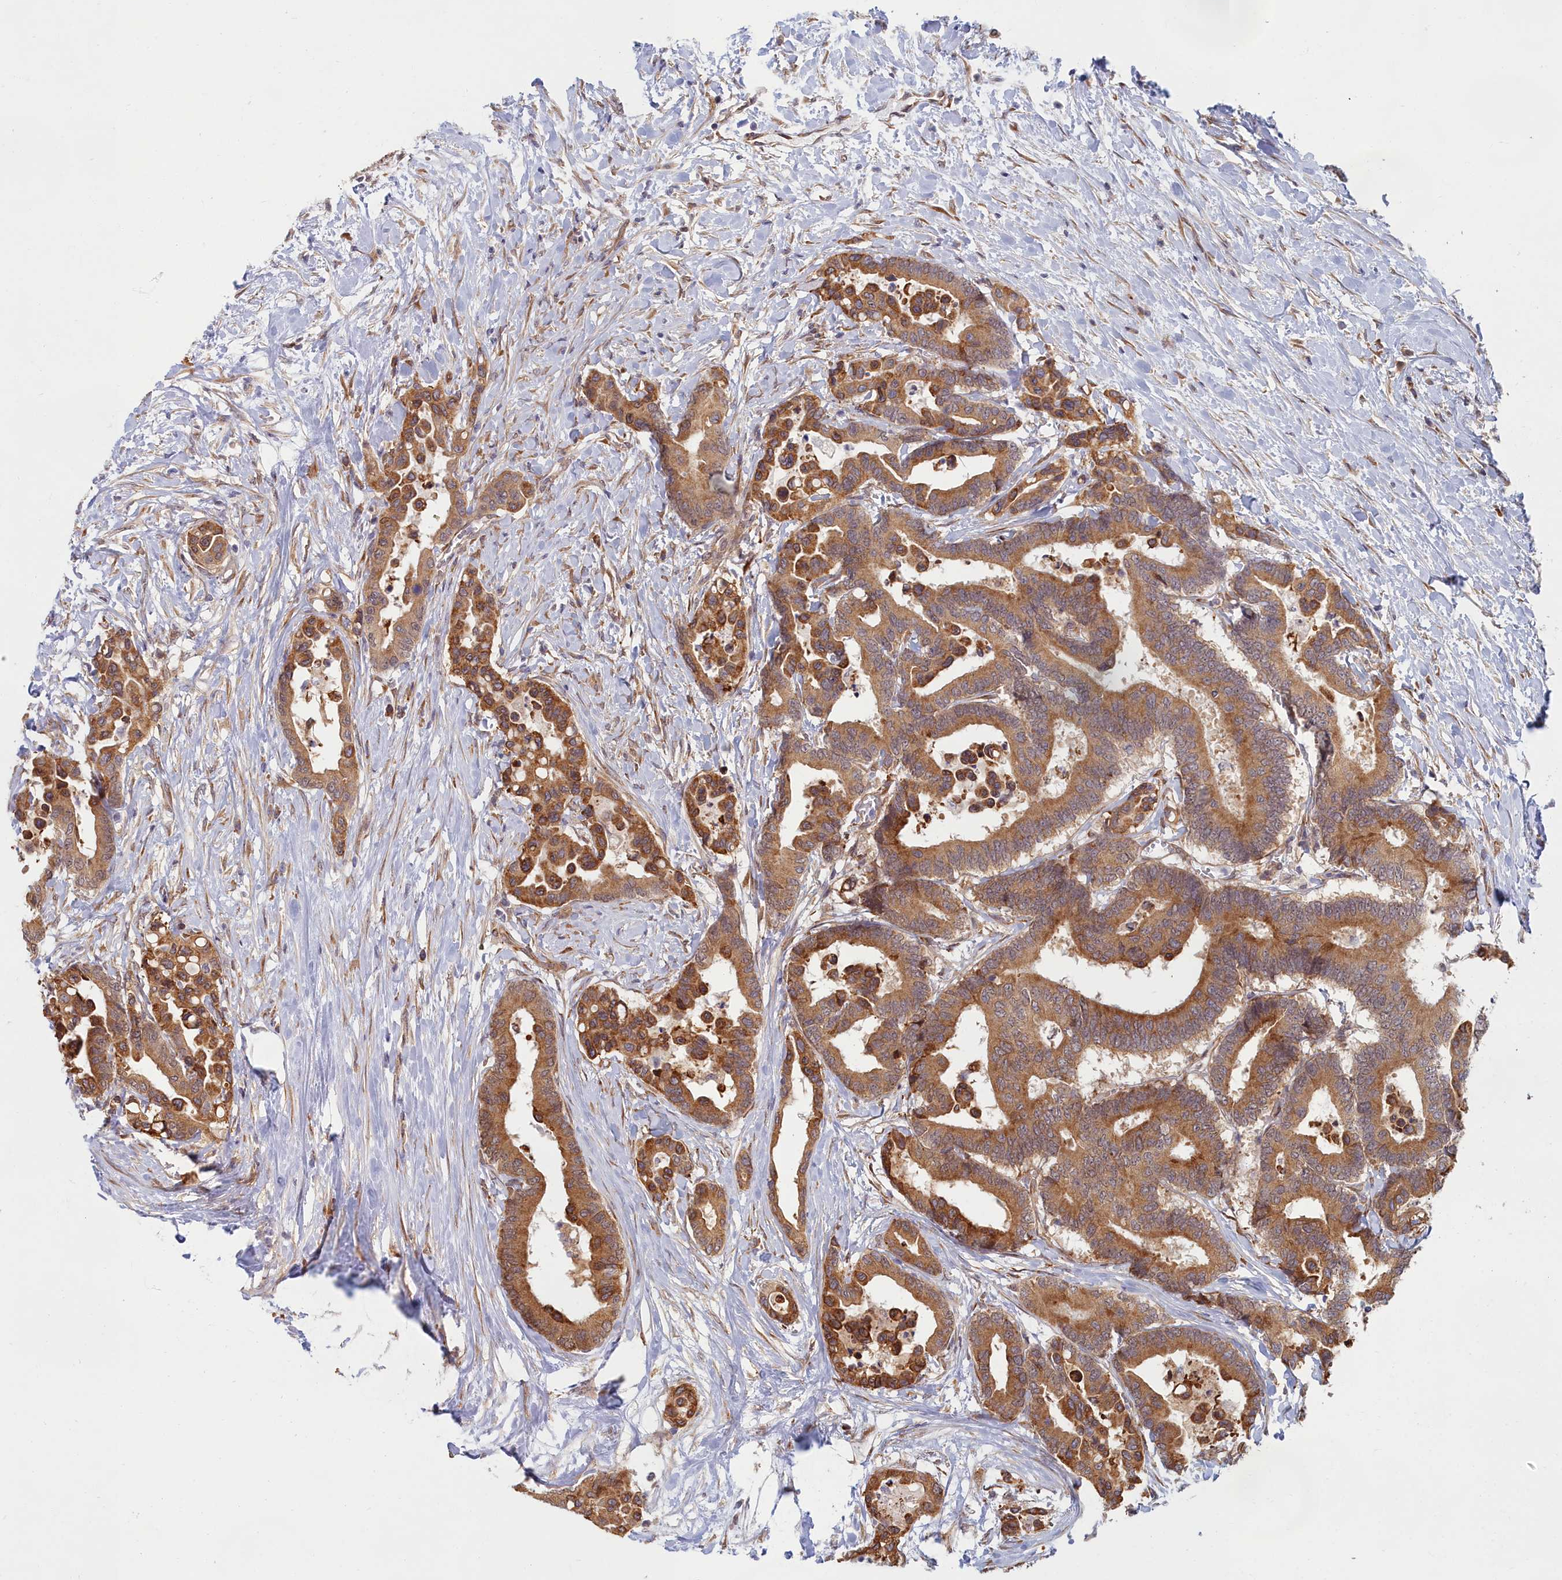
{"staining": {"intensity": "moderate", "quantity": ">75%", "location": "cytoplasmic/membranous"}, "tissue": "colorectal cancer", "cell_type": "Tumor cells", "image_type": "cancer", "snomed": [{"axis": "morphology", "description": "Normal tissue, NOS"}, {"axis": "morphology", "description": "Adenocarcinoma, NOS"}, {"axis": "topography", "description": "Colon"}], "caption": "Immunohistochemical staining of human adenocarcinoma (colorectal) exhibits medium levels of moderate cytoplasmic/membranous protein staining in about >75% of tumor cells.", "gene": "MAK16", "patient": {"sex": "male", "age": 82}}